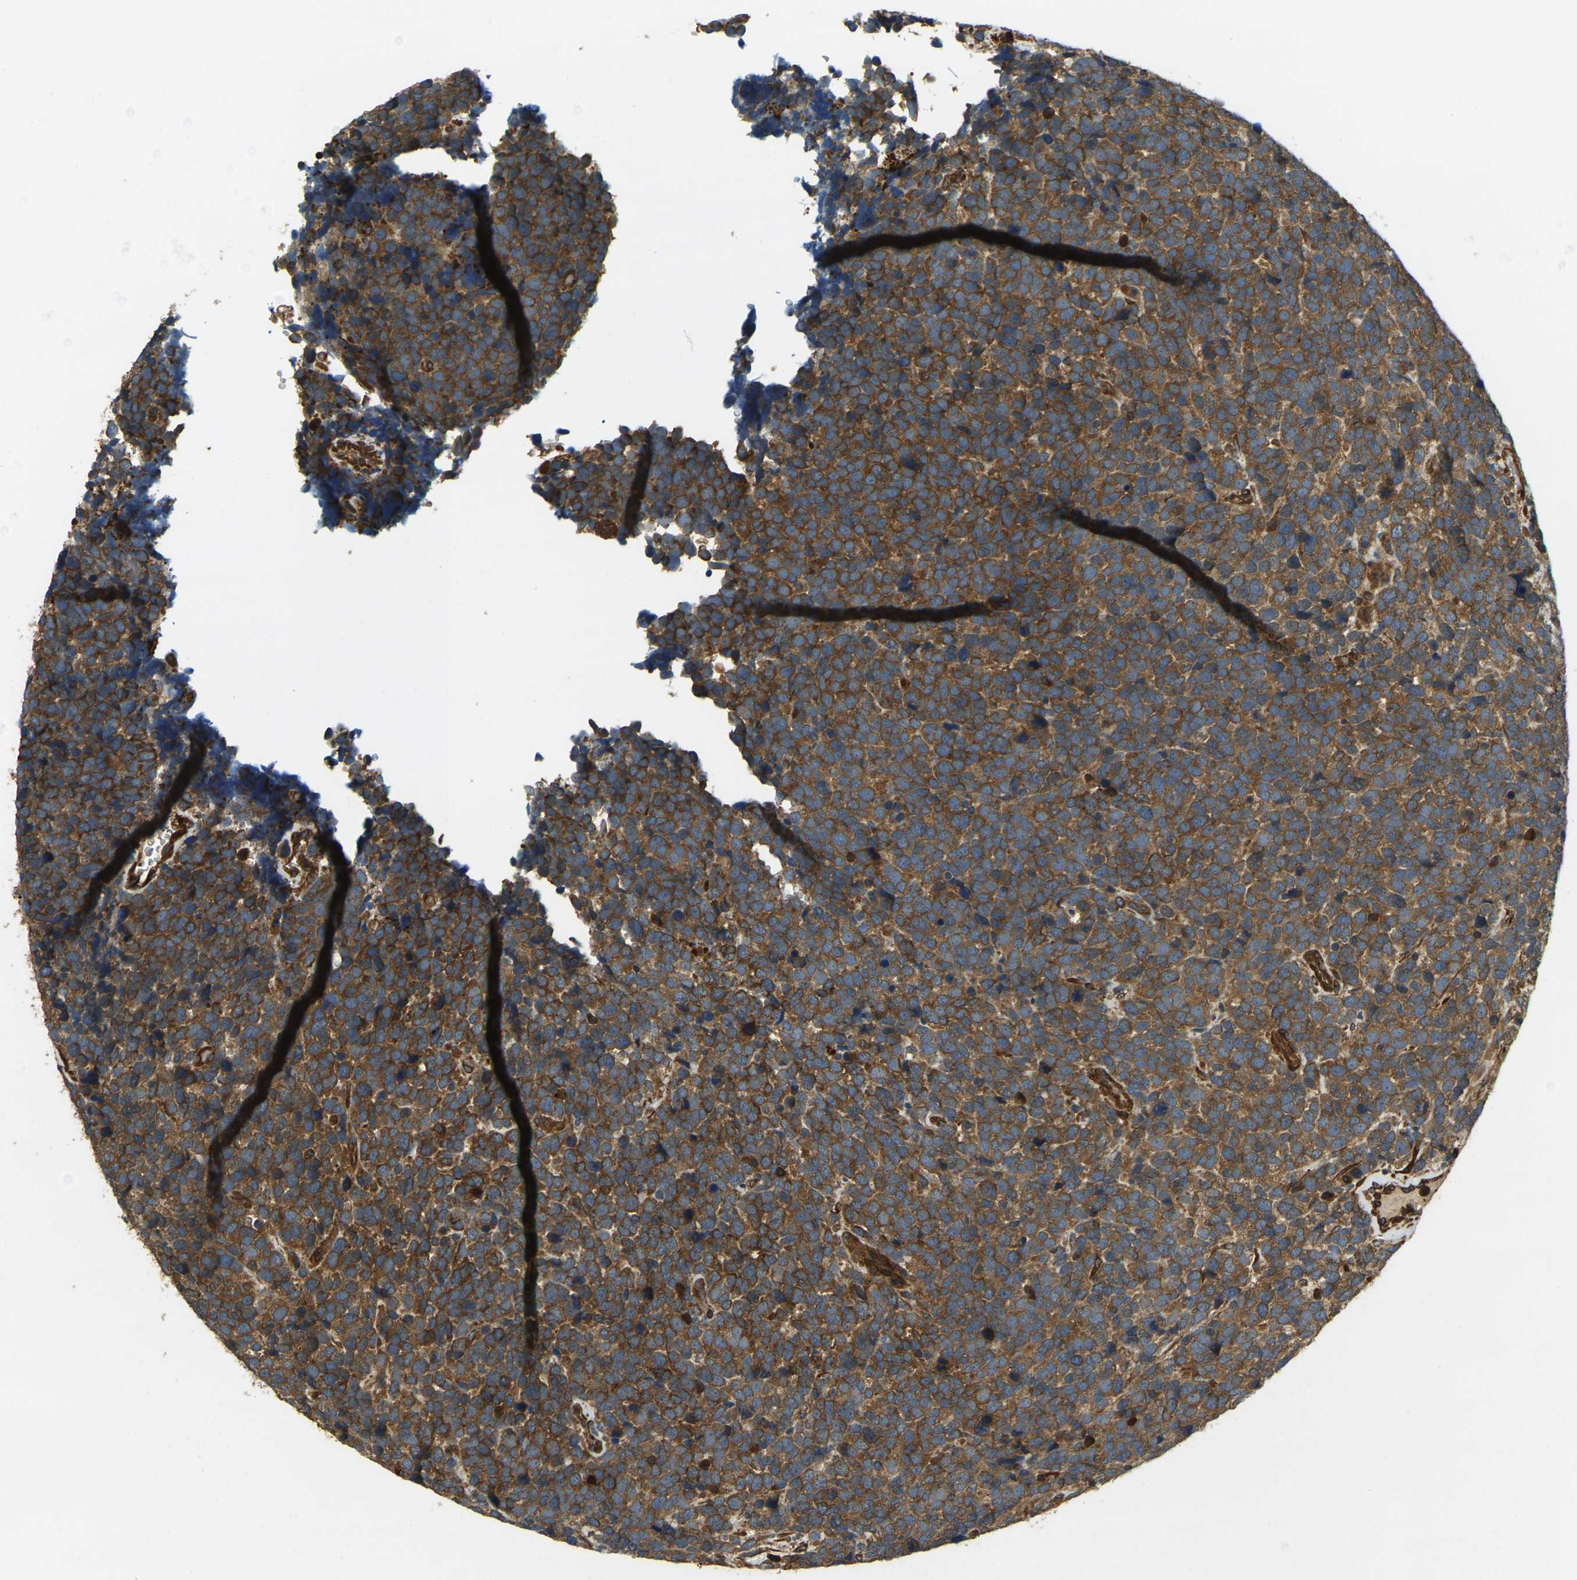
{"staining": {"intensity": "strong", "quantity": ">75%", "location": "cytoplasmic/membranous"}, "tissue": "urothelial cancer", "cell_type": "Tumor cells", "image_type": "cancer", "snomed": [{"axis": "morphology", "description": "Urothelial carcinoma, High grade"}, {"axis": "topography", "description": "Urinary bladder"}], "caption": "Immunohistochemical staining of high-grade urothelial carcinoma displays high levels of strong cytoplasmic/membranous protein expression in about >75% of tumor cells. (DAB = brown stain, brightfield microscopy at high magnification).", "gene": "ERGIC1", "patient": {"sex": "female", "age": 82}}